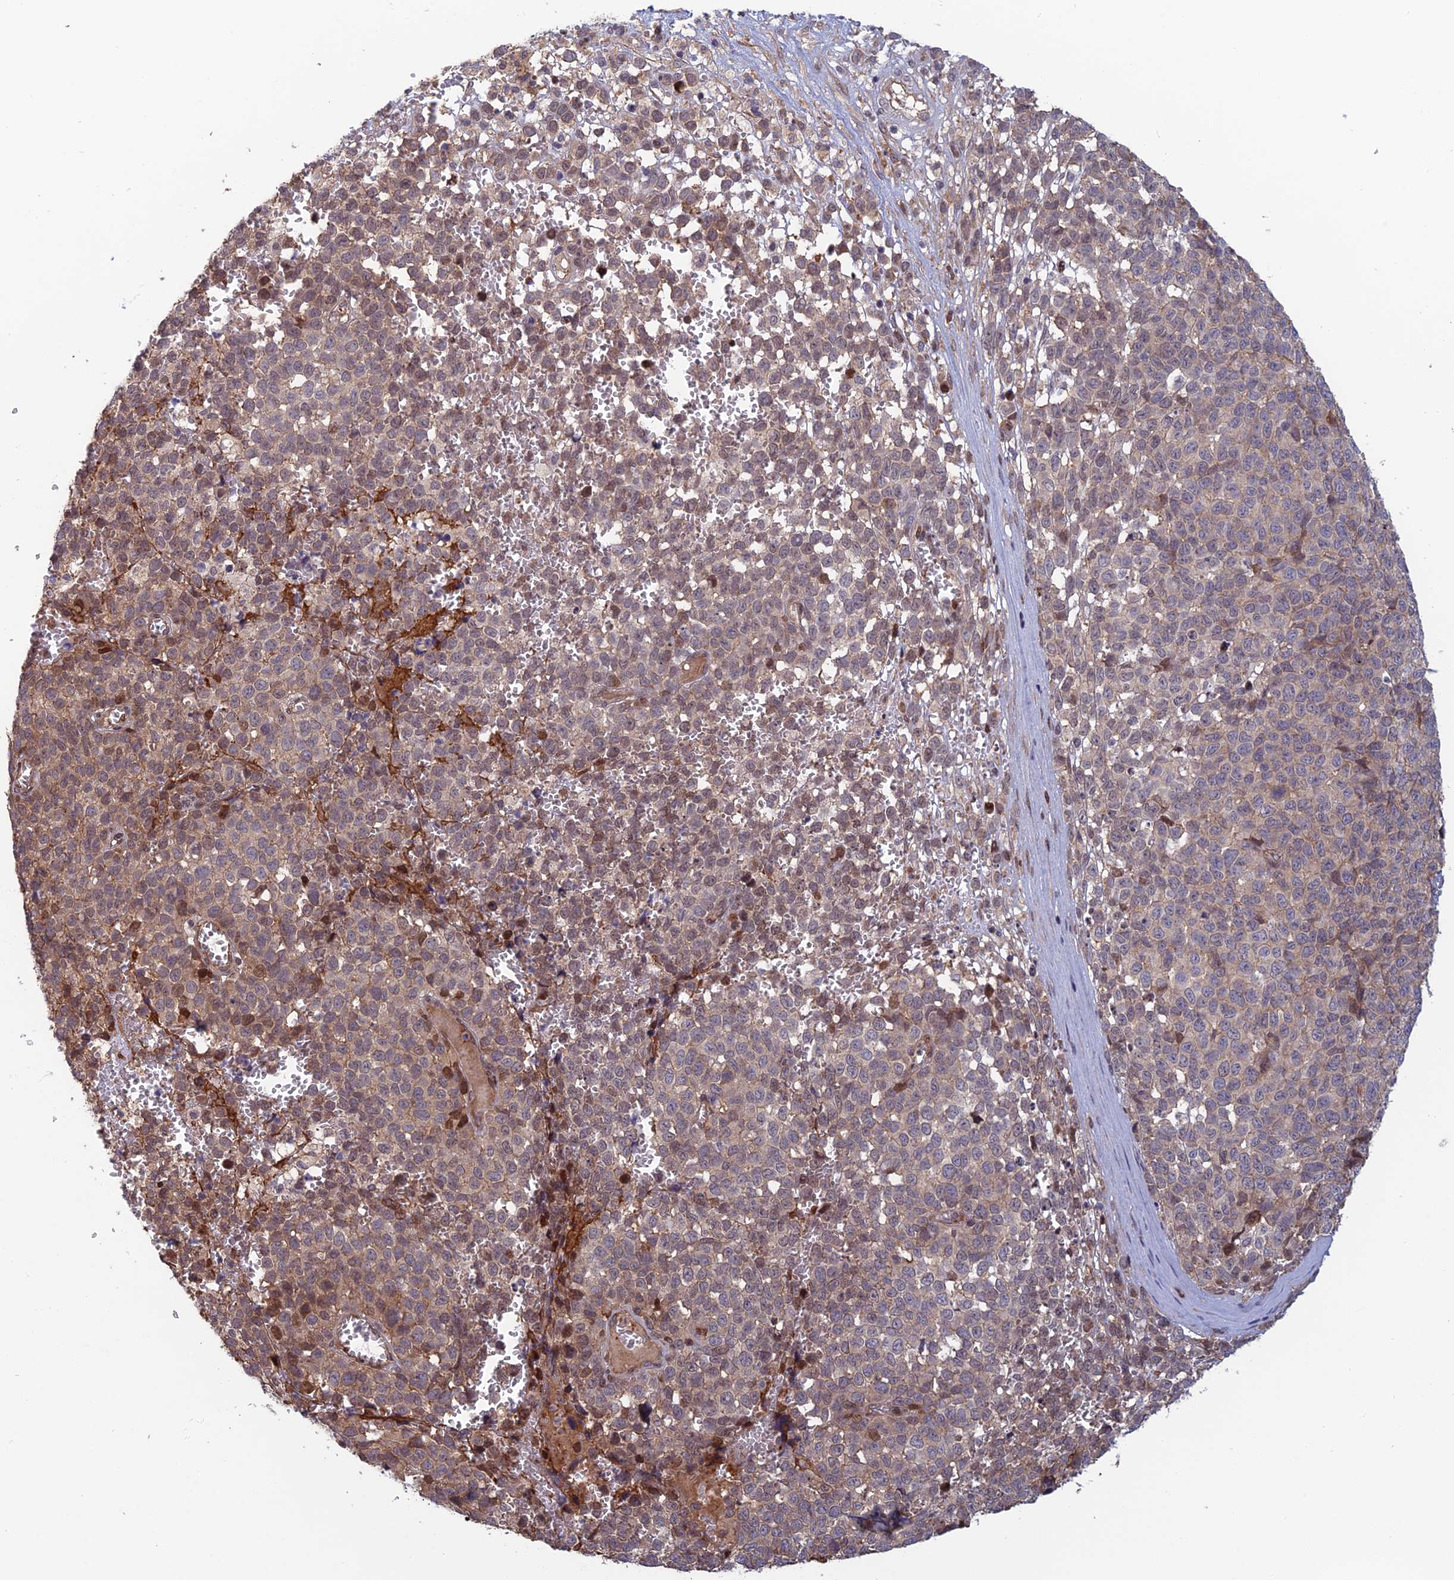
{"staining": {"intensity": "moderate", "quantity": "<25%", "location": "nuclear"}, "tissue": "melanoma", "cell_type": "Tumor cells", "image_type": "cancer", "snomed": [{"axis": "morphology", "description": "Malignant melanoma, NOS"}, {"axis": "topography", "description": "Nose, NOS"}], "caption": "Immunohistochemistry (IHC) (DAB (3,3'-diaminobenzidine)) staining of malignant melanoma exhibits moderate nuclear protein expression in approximately <25% of tumor cells.", "gene": "CCDC183", "patient": {"sex": "female", "age": 48}}